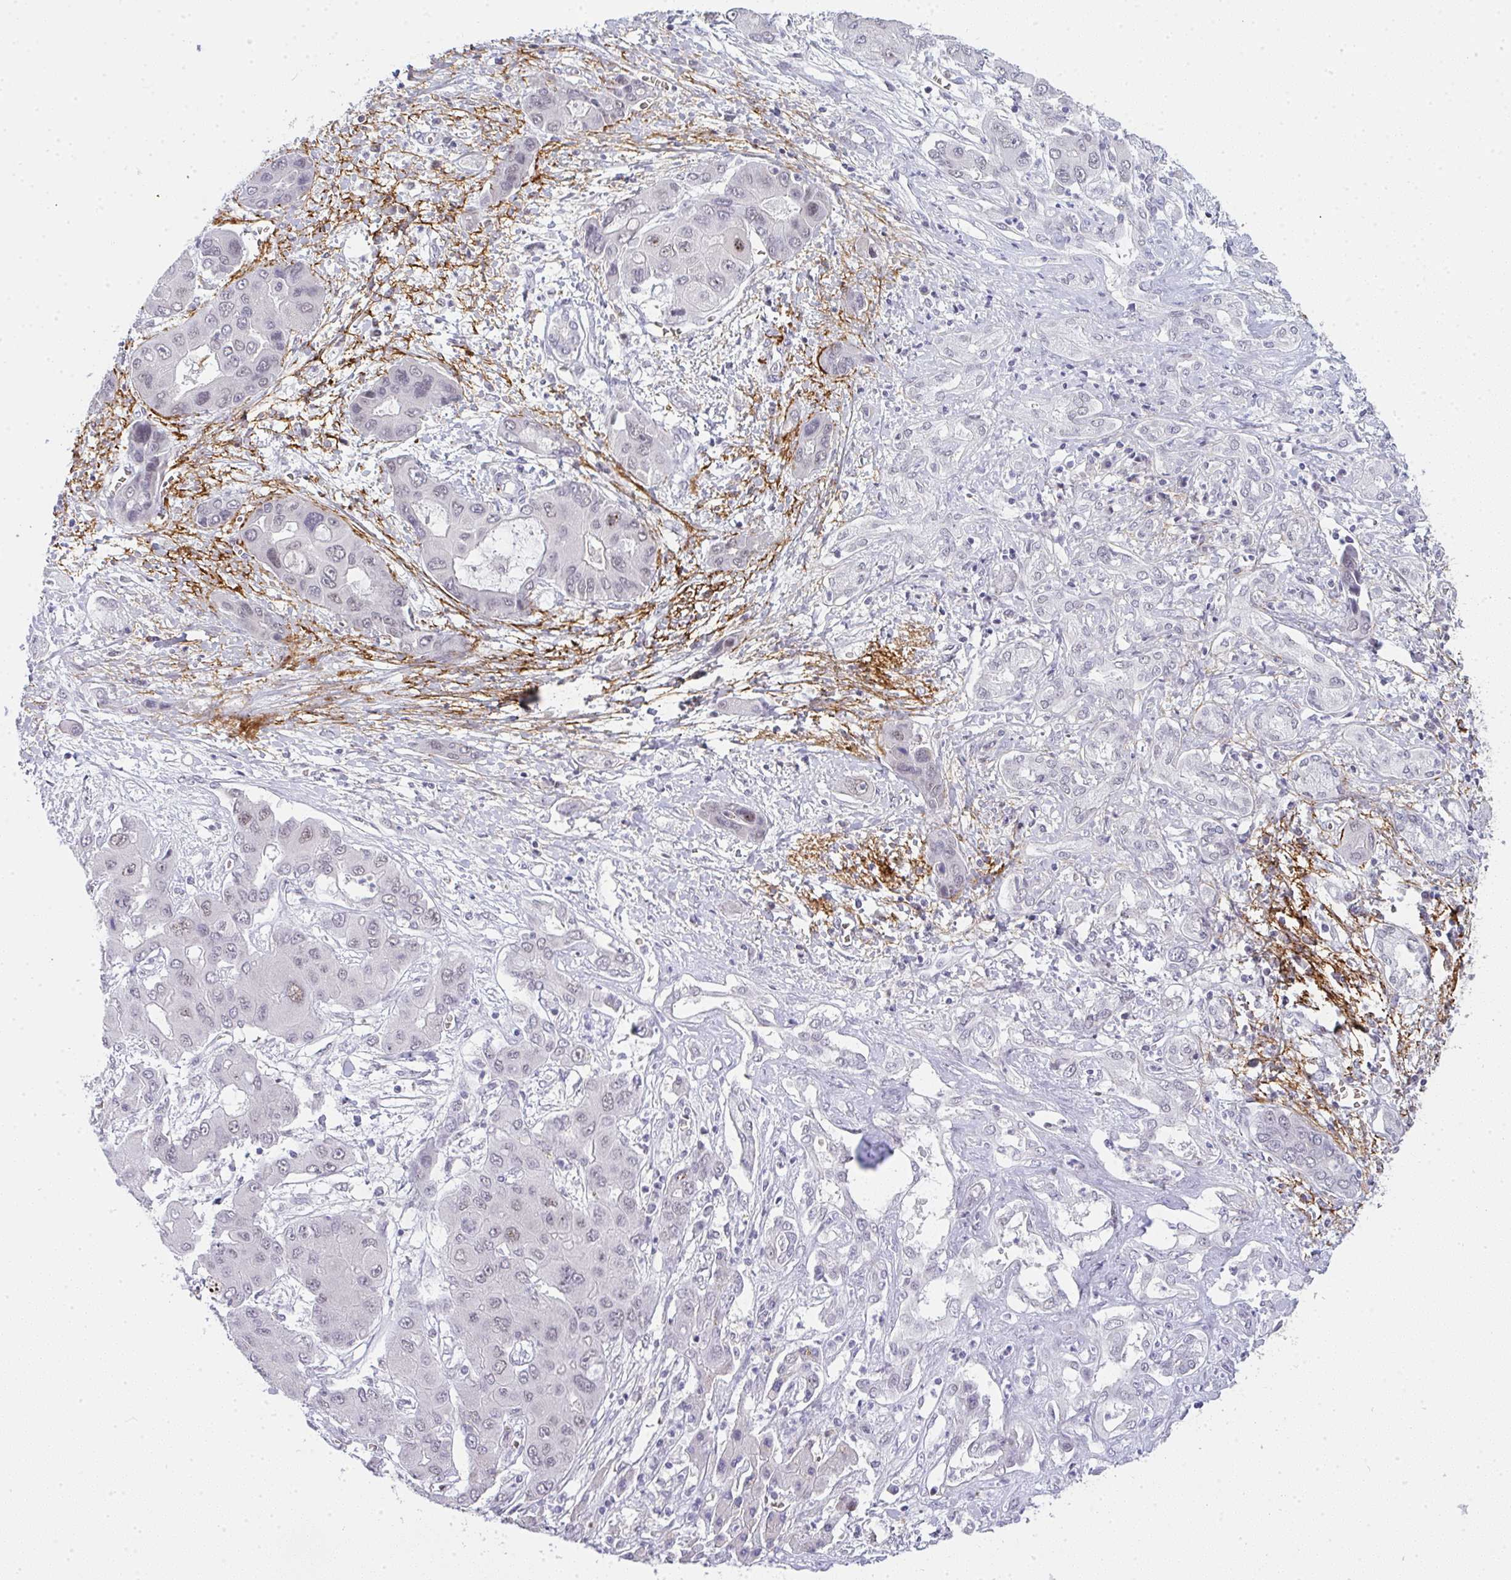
{"staining": {"intensity": "negative", "quantity": "none", "location": "none"}, "tissue": "liver cancer", "cell_type": "Tumor cells", "image_type": "cancer", "snomed": [{"axis": "morphology", "description": "Cholangiocarcinoma"}, {"axis": "topography", "description": "Liver"}], "caption": "Immunohistochemistry image of human liver cancer stained for a protein (brown), which demonstrates no positivity in tumor cells.", "gene": "TNMD", "patient": {"sex": "male", "age": 67}}